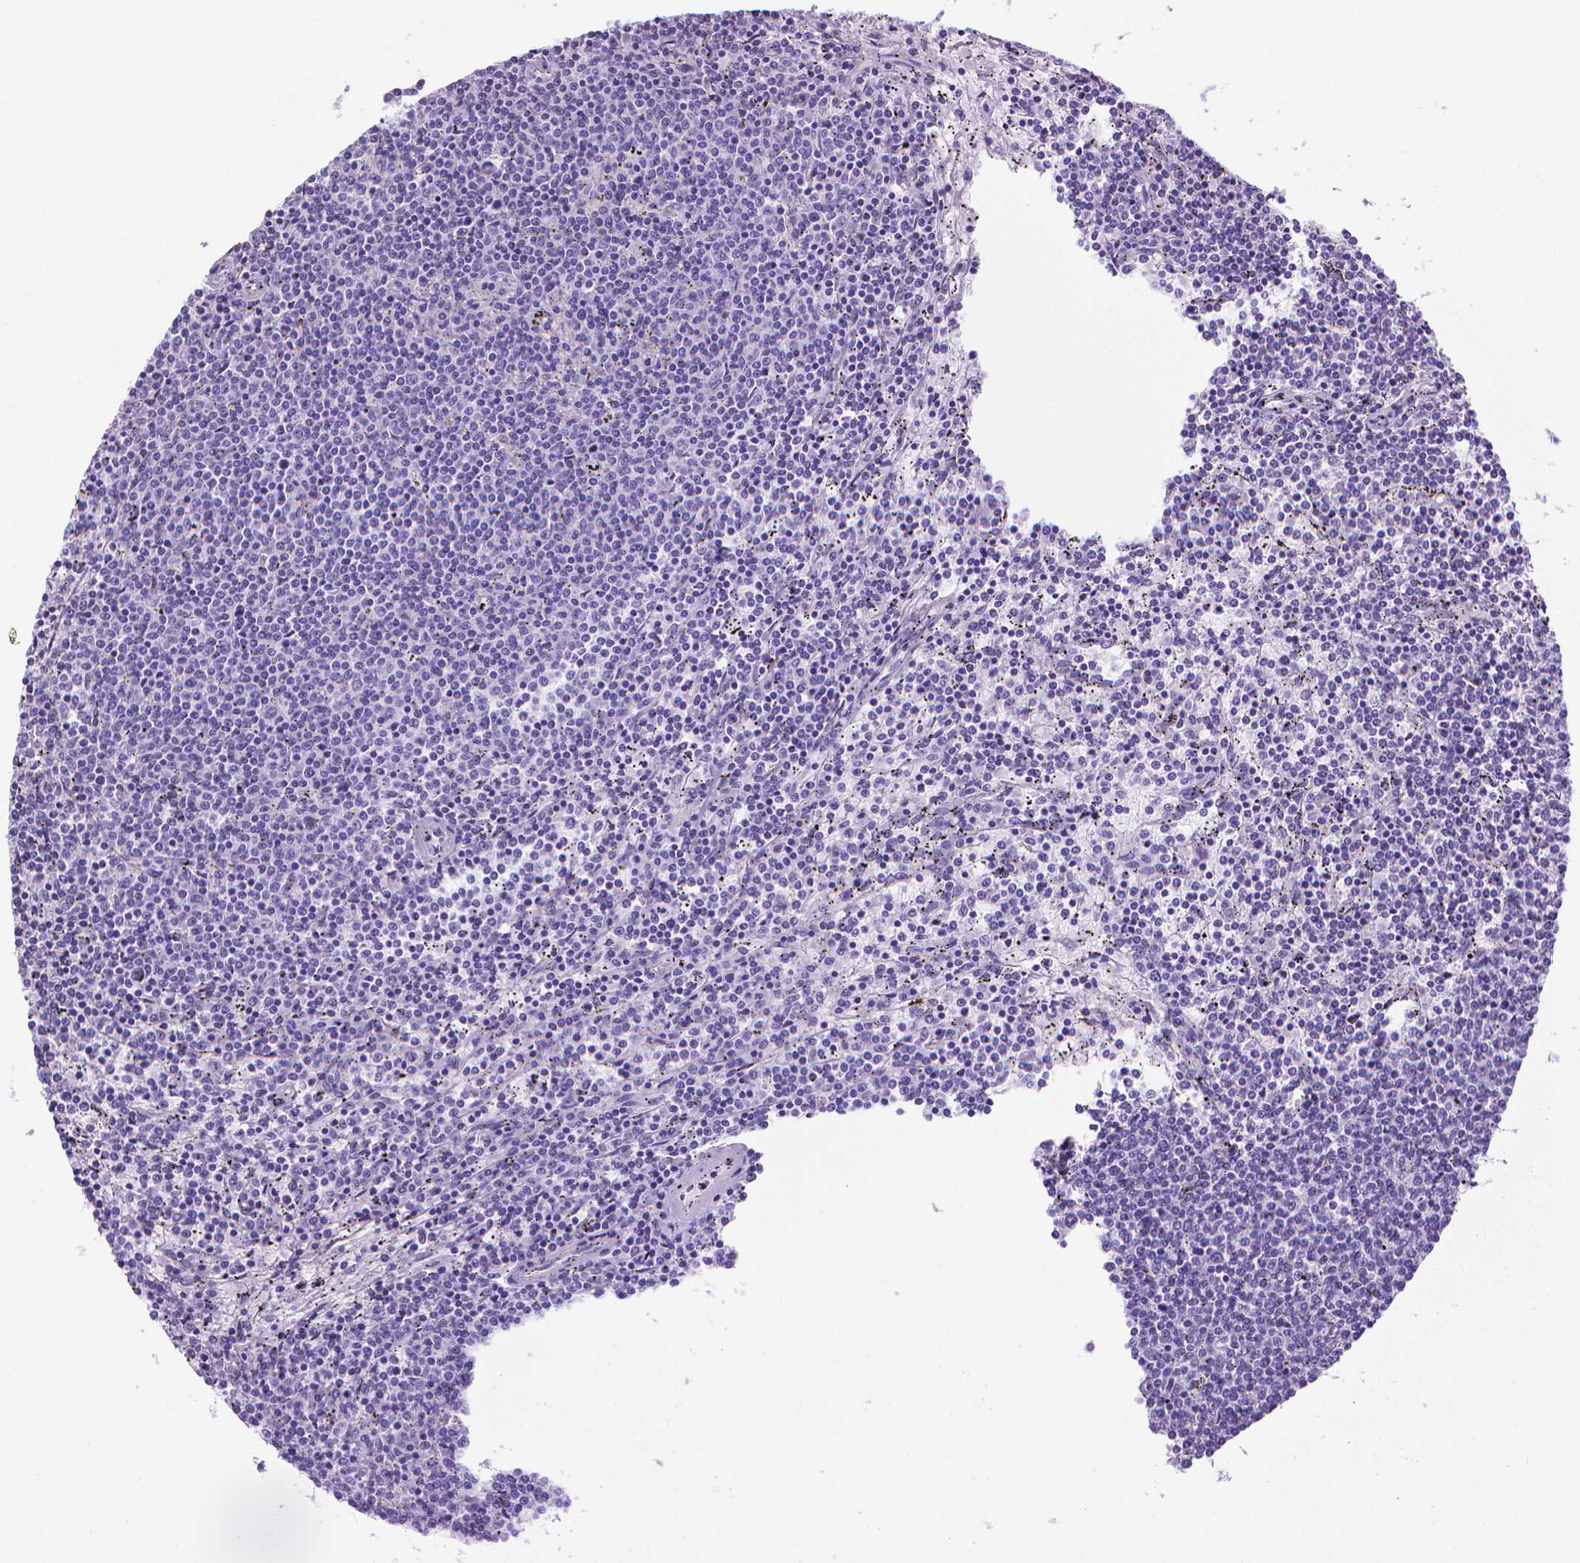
{"staining": {"intensity": "negative", "quantity": "none", "location": "none"}, "tissue": "lymphoma", "cell_type": "Tumor cells", "image_type": "cancer", "snomed": [{"axis": "morphology", "description": "Malignant lymphoma, non-Hodgkin's type, Low grade"}, {"axis": "topography", "description": "Spleen"}], "caption": "Protein analysis of low-grade malignant lymphoma, non-Hodgkin's type exhibits no significant expression in tumor cells.", "gene": "PNMA2", "patient": {"sex": "female", "age": 50}}